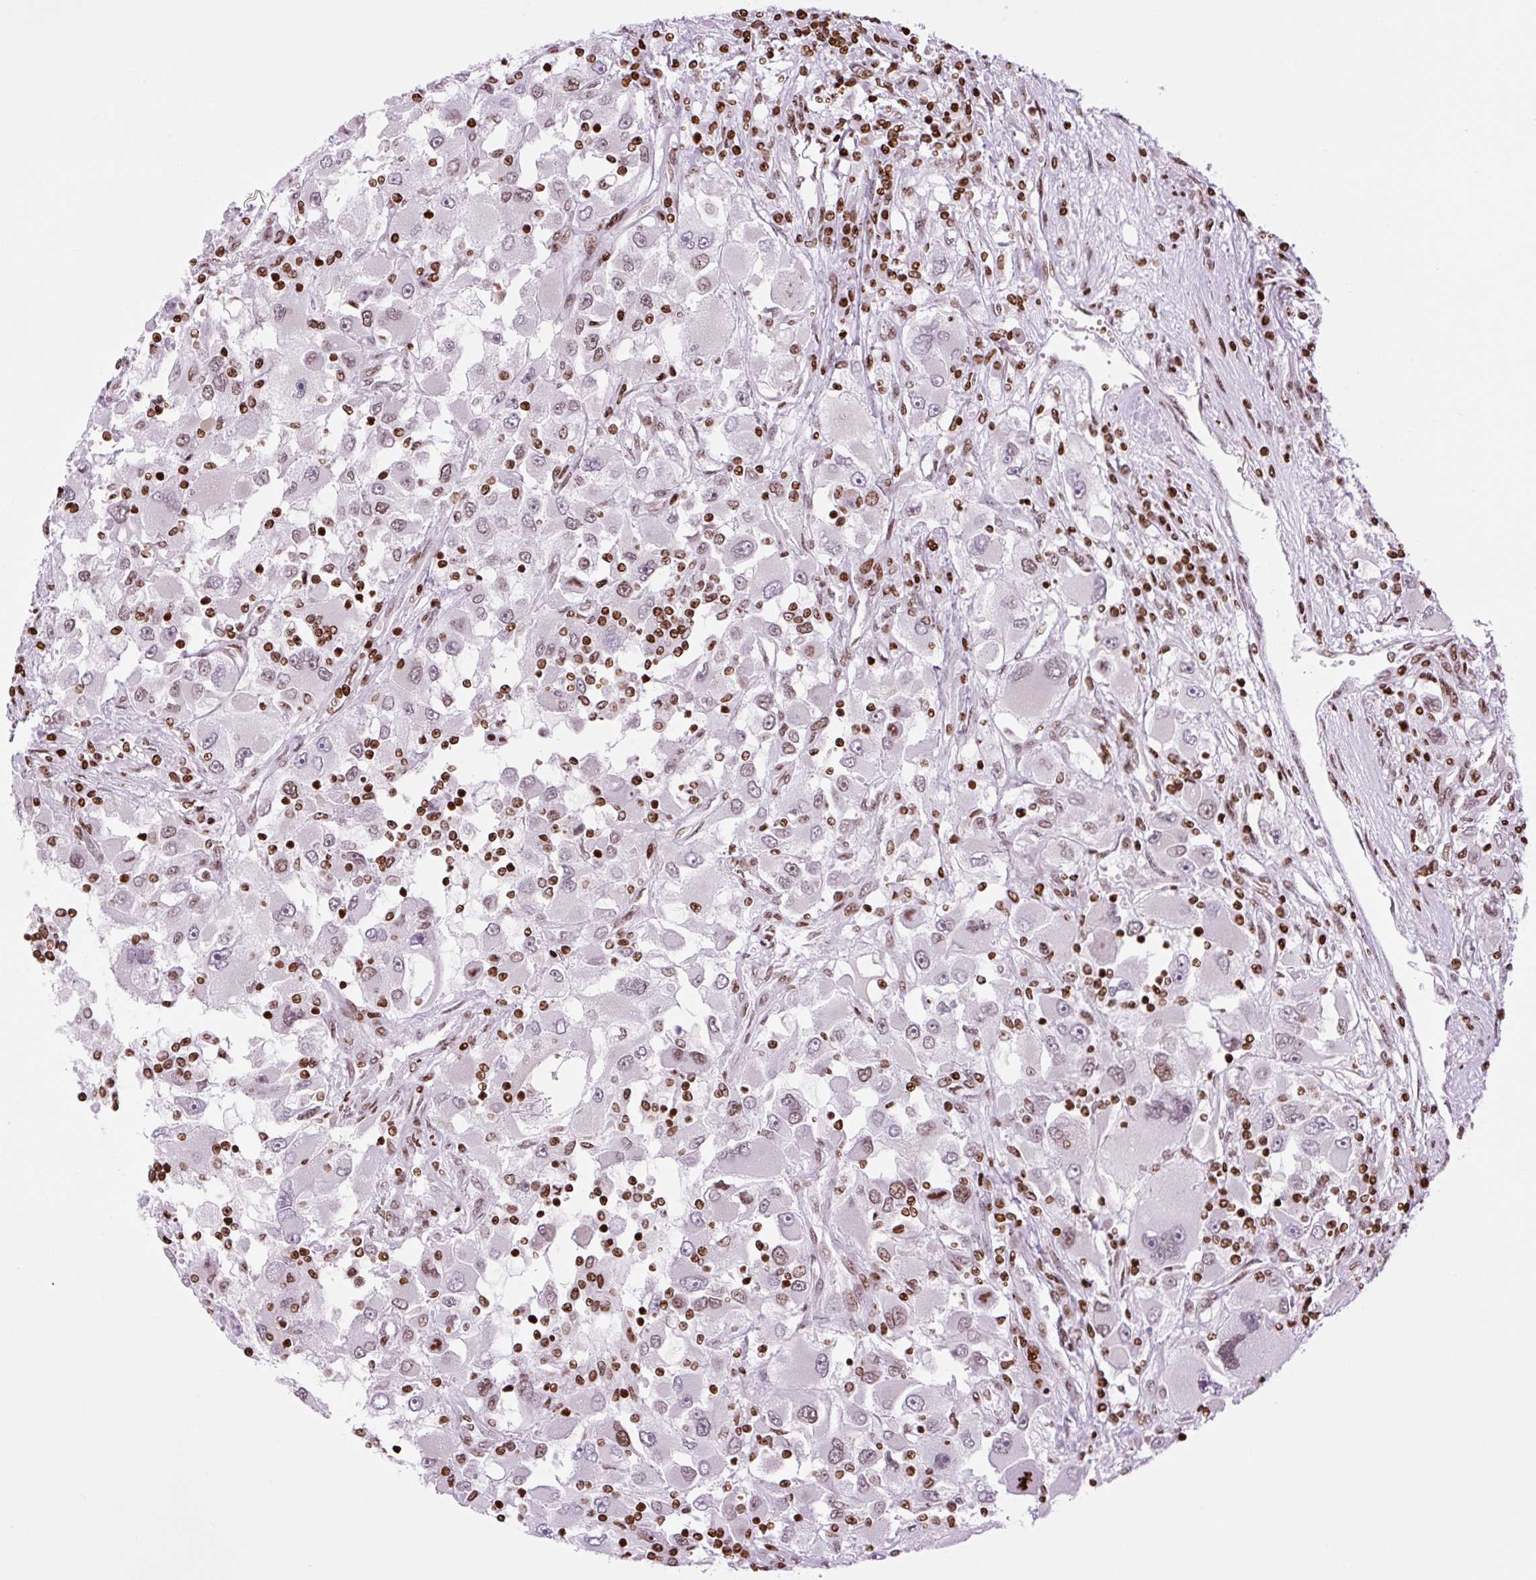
{"staining": {"intensity": "moderate", "quantity": "<25%", "location": "nuclear"}, "tissue": "renal cancer", "cell_type": "Tumor cells", "image_type": "cancer", "snomed": [{"axis": "morphology", "description": "Adenocarcinoma, NOS"}, {"axis": "topography", "description": "Kidney"}], "caption": "An IHC histopathology image of tumor tissue is shown. Protein staining in brown shows moderate nuclear positivity in renal cancer (adenocarcinoma) within tumor cells.", "gene": "H1-3", "patient": {"sex": "female", "age": 52}}